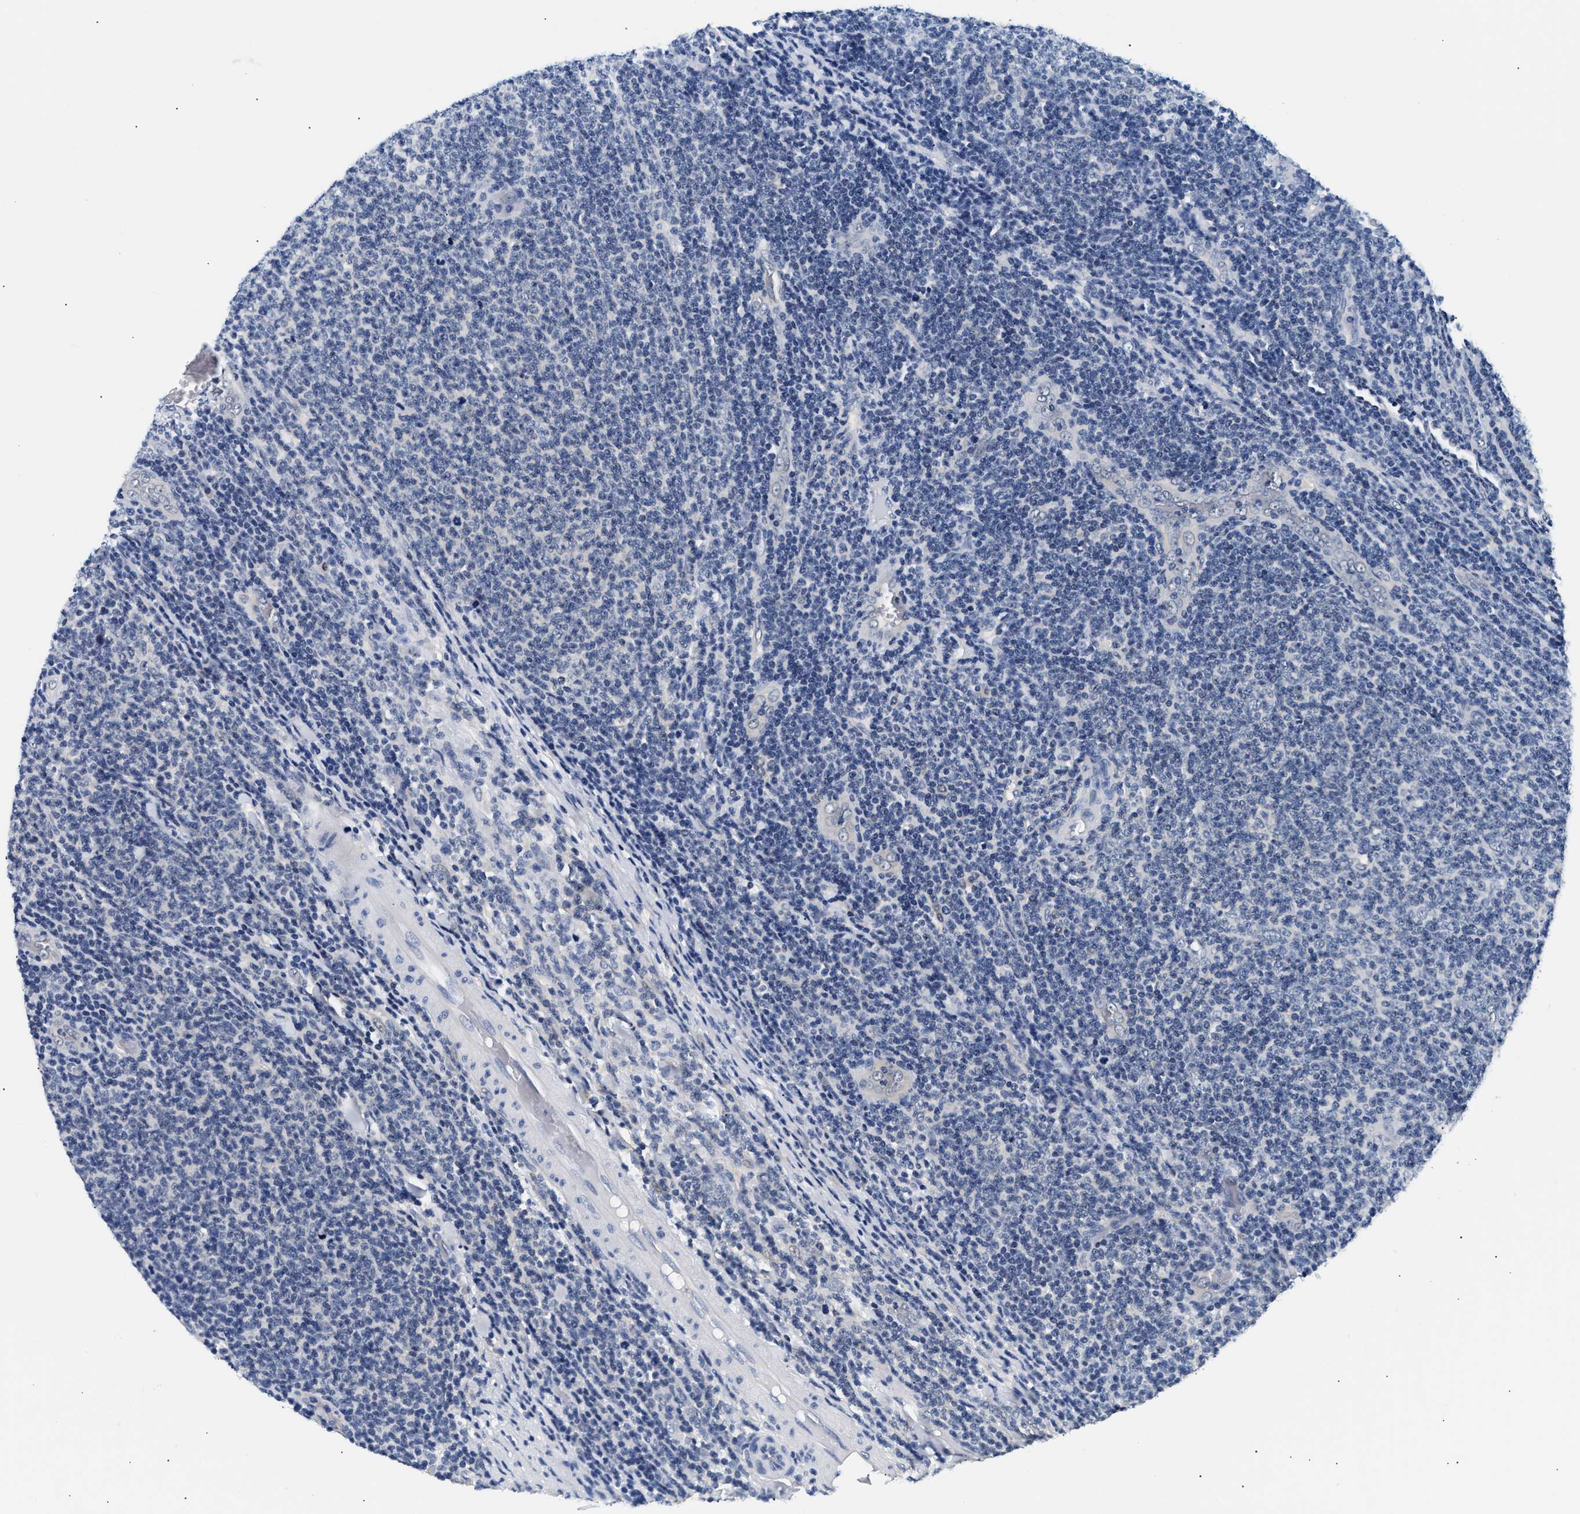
{"staining": {"intensity": "negative", "quantity": "none", "location": "none"}, "tissue": "lymphoma", "cell_type": "Tumor cells", "image_type": "cancer", "snomed": [{"axis": "morphology", "description": "Malignant lymphoma, non-Hodgkin's type, Low grade"}, {"axis": "topography", "description": "Lymph node"}], "caption": "Immunohistochemical staining of lymphoma exhibits no significant positivity in tumor cells. The staining is performed using DAB brown chromogen with nuclei counter-stained in using hematoxylin.", "gene": "UCHL3", "patient": {"sex": "male", "age": 66}}